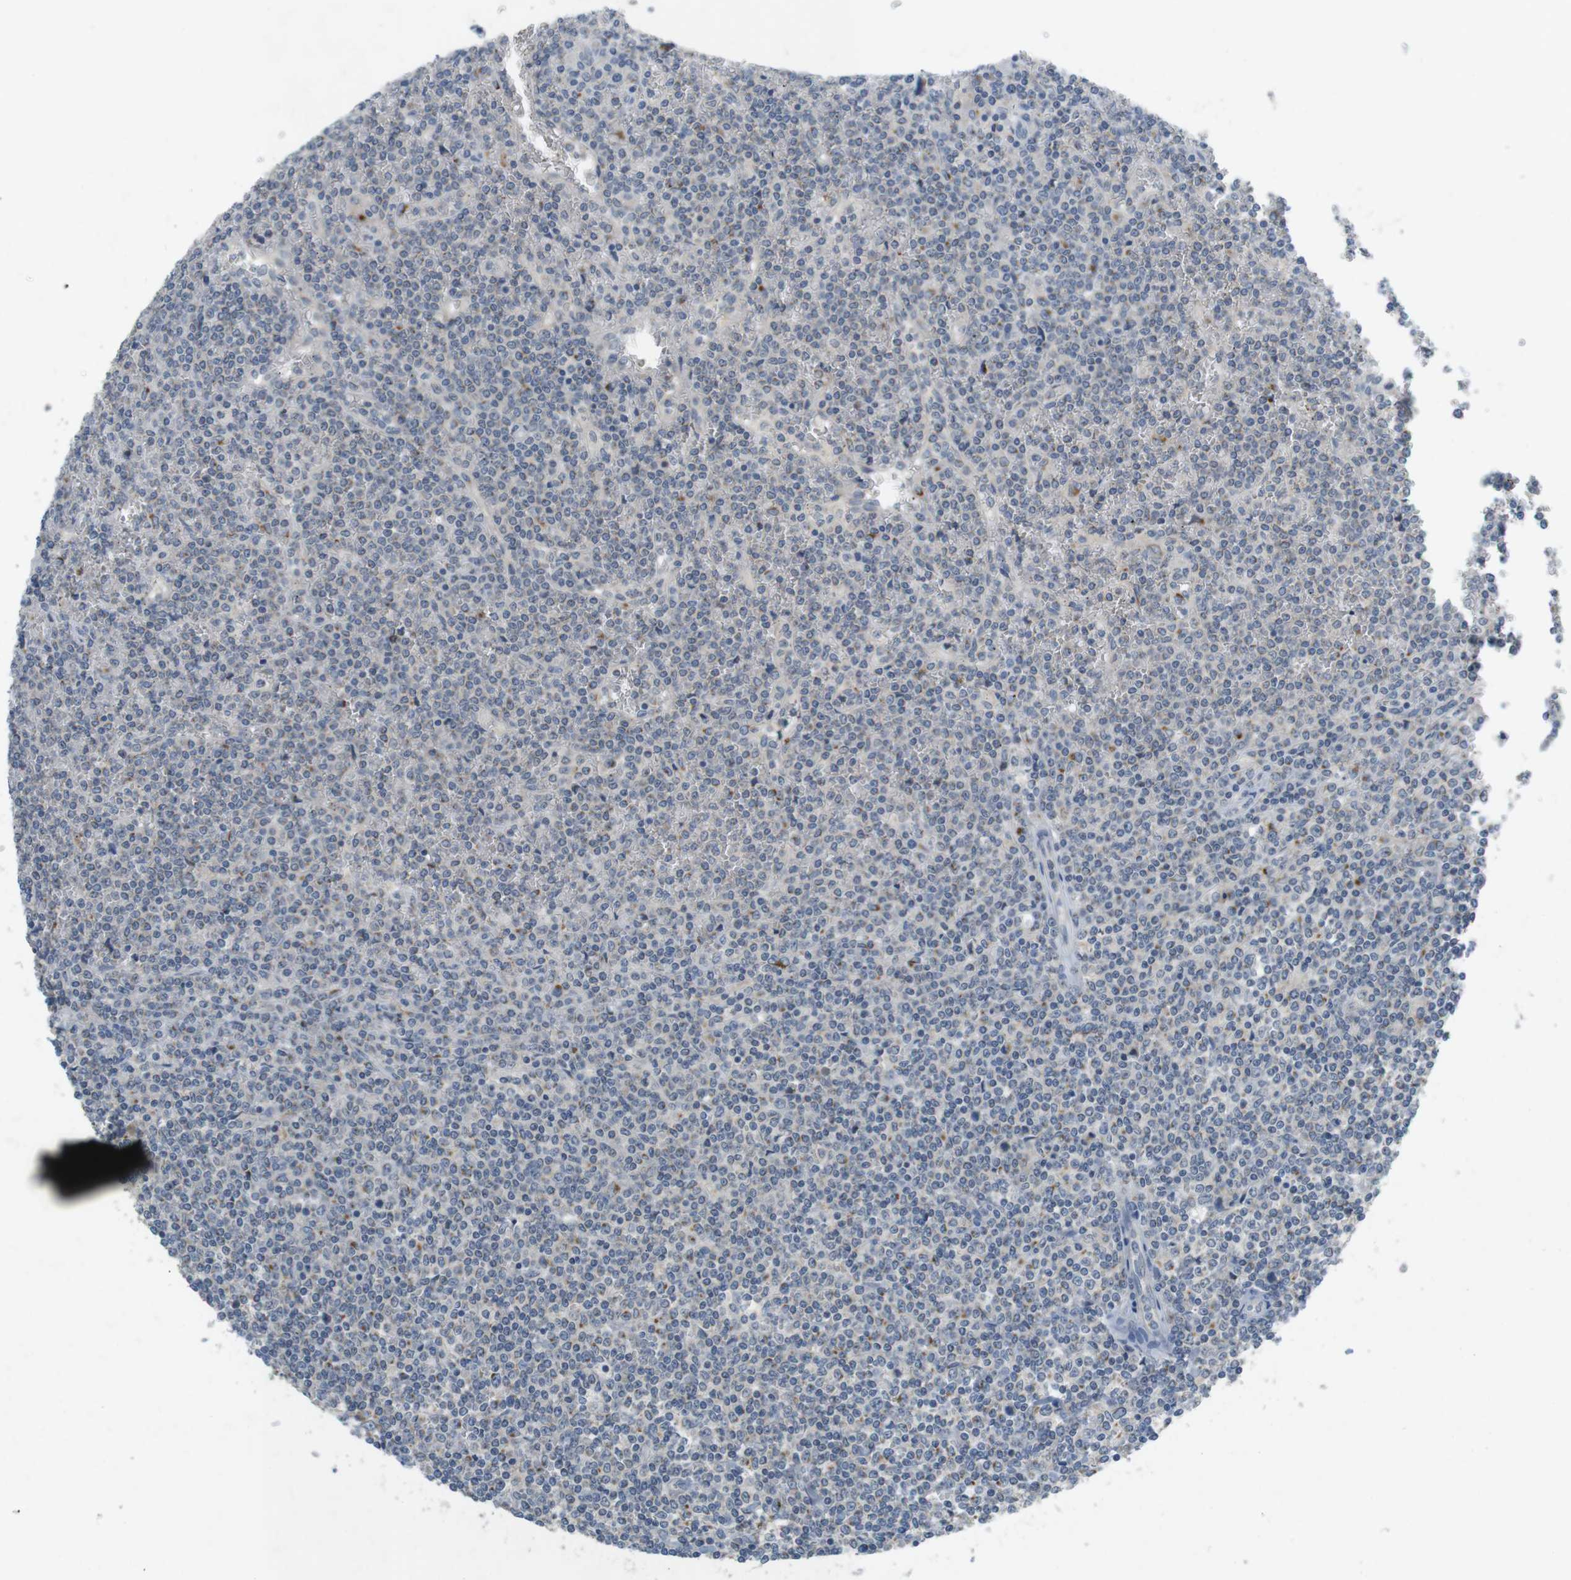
{"staining": {"intensity": "moderate", "quantity": "<25%", "location": "cytoplasmic/membranous"}, "tissue": "lymphoma", "cell_type": "Tumor cells", "image_type": "cancer", "snomed": [{"axis": "morphology", "description": "Malignant lymphoma, non-Hodgkin's type, Low grade"}, {"axis": "topography", "description": "Spleen"}], "caption": "Protein staining of lymphoma tissue displays moderate cytoplasmic/membranous staining in approximately <25% of tumor cells.", "gene": "YIPF3", "patient": {"sex": "female", "age": 19}}